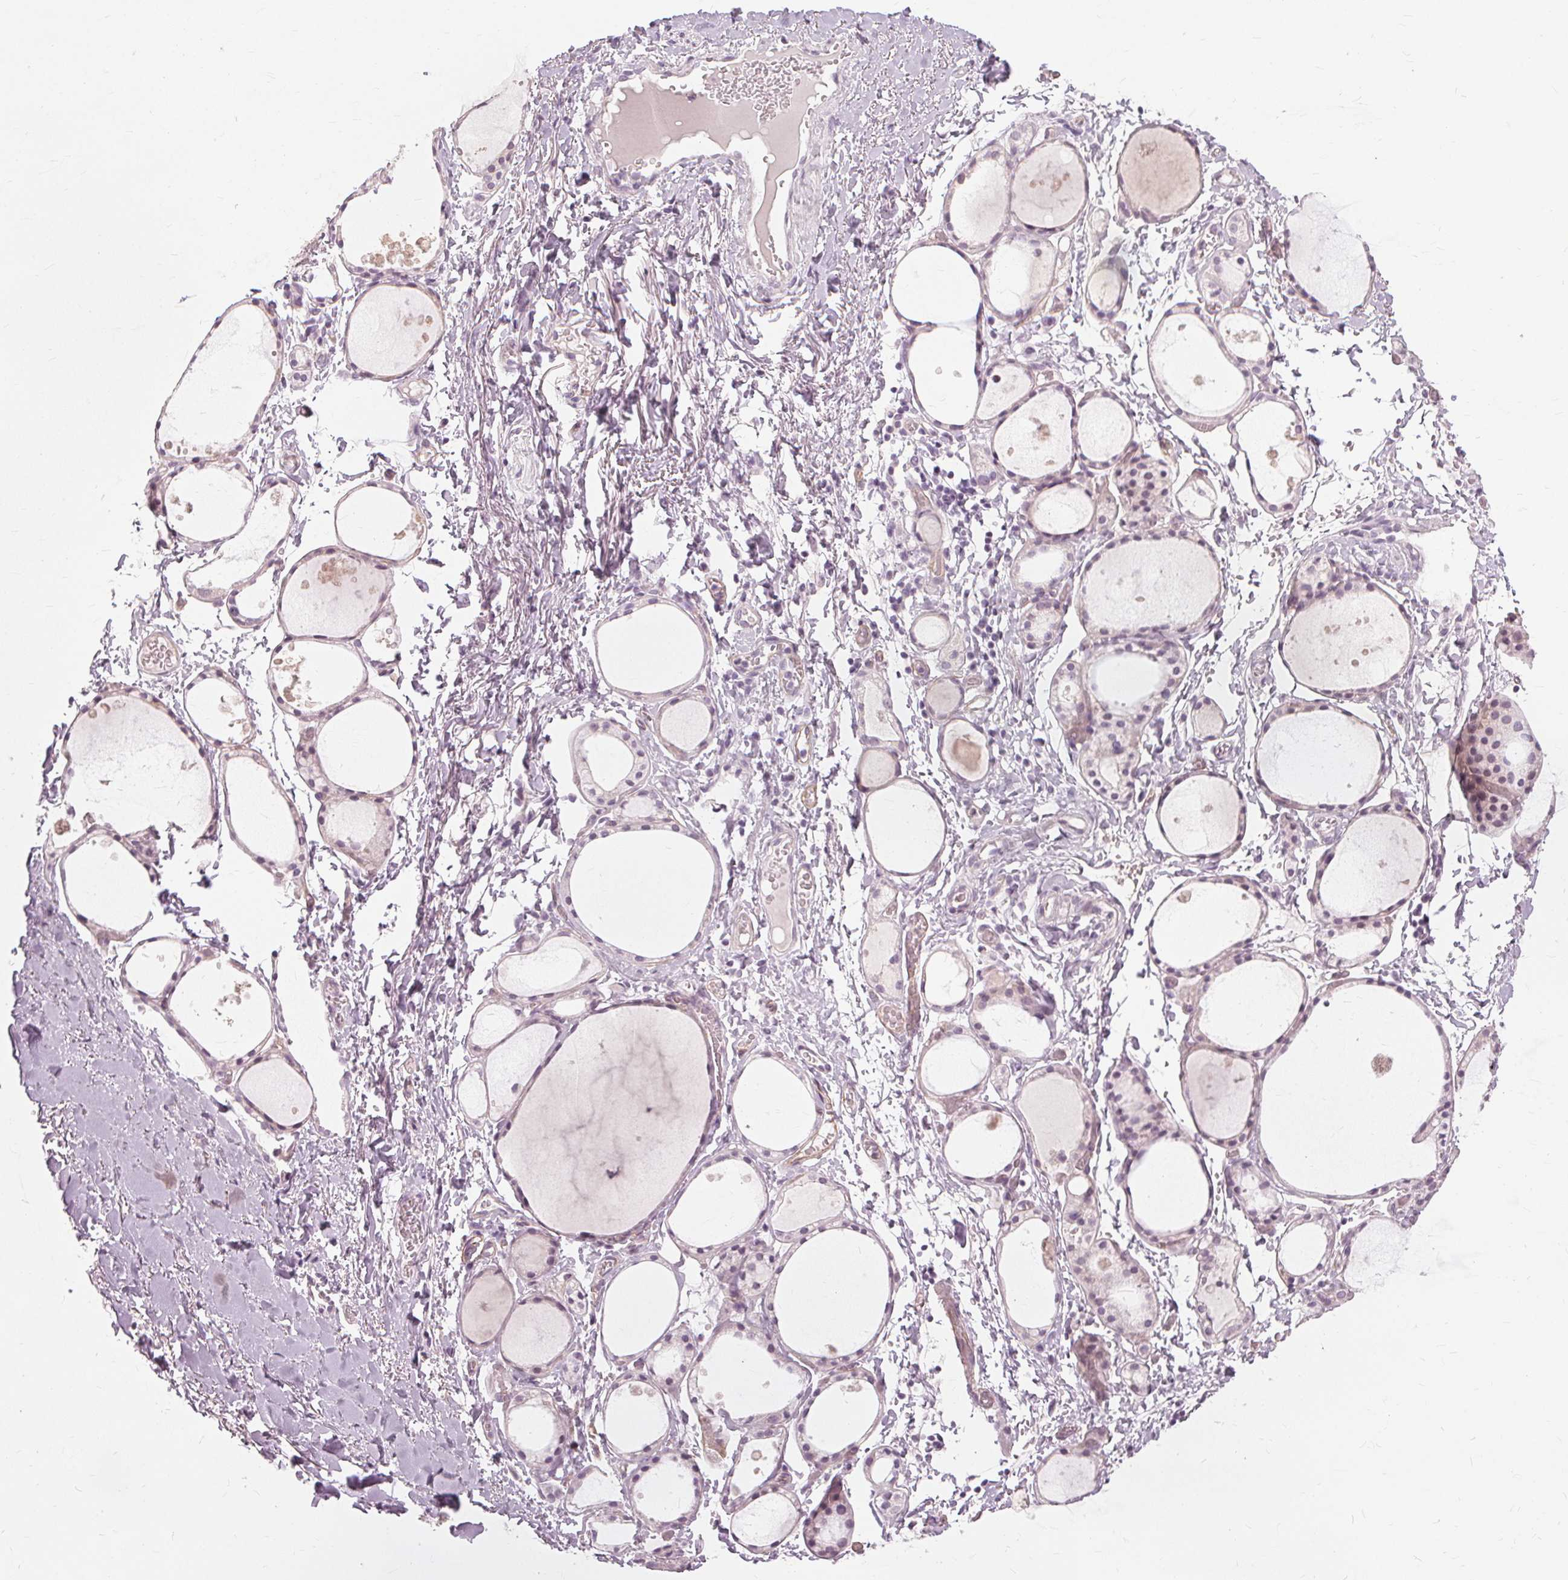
{"staining": {"intensity": "negative", "quantity": "none", "location": "none"}, "tissue": "thyroid gland", "cell_type": "Glandular cells", "image_type": "normal", "snomed": [{"axis": "morphology", "description": "Normal tissue, NOS"}, {"axis": "topography", "description": "Thyroid gland"}], "caption": "High magnification brightfield microscopy of benign thyroid gland stained with DAB (3,3'-diaminobenzidine) (brown) and counterstained with hematoxylin (blue): glandular cells show no significant expression.", "gene": "SFTPD", "patient": {"sex": "male", "age": 68}}